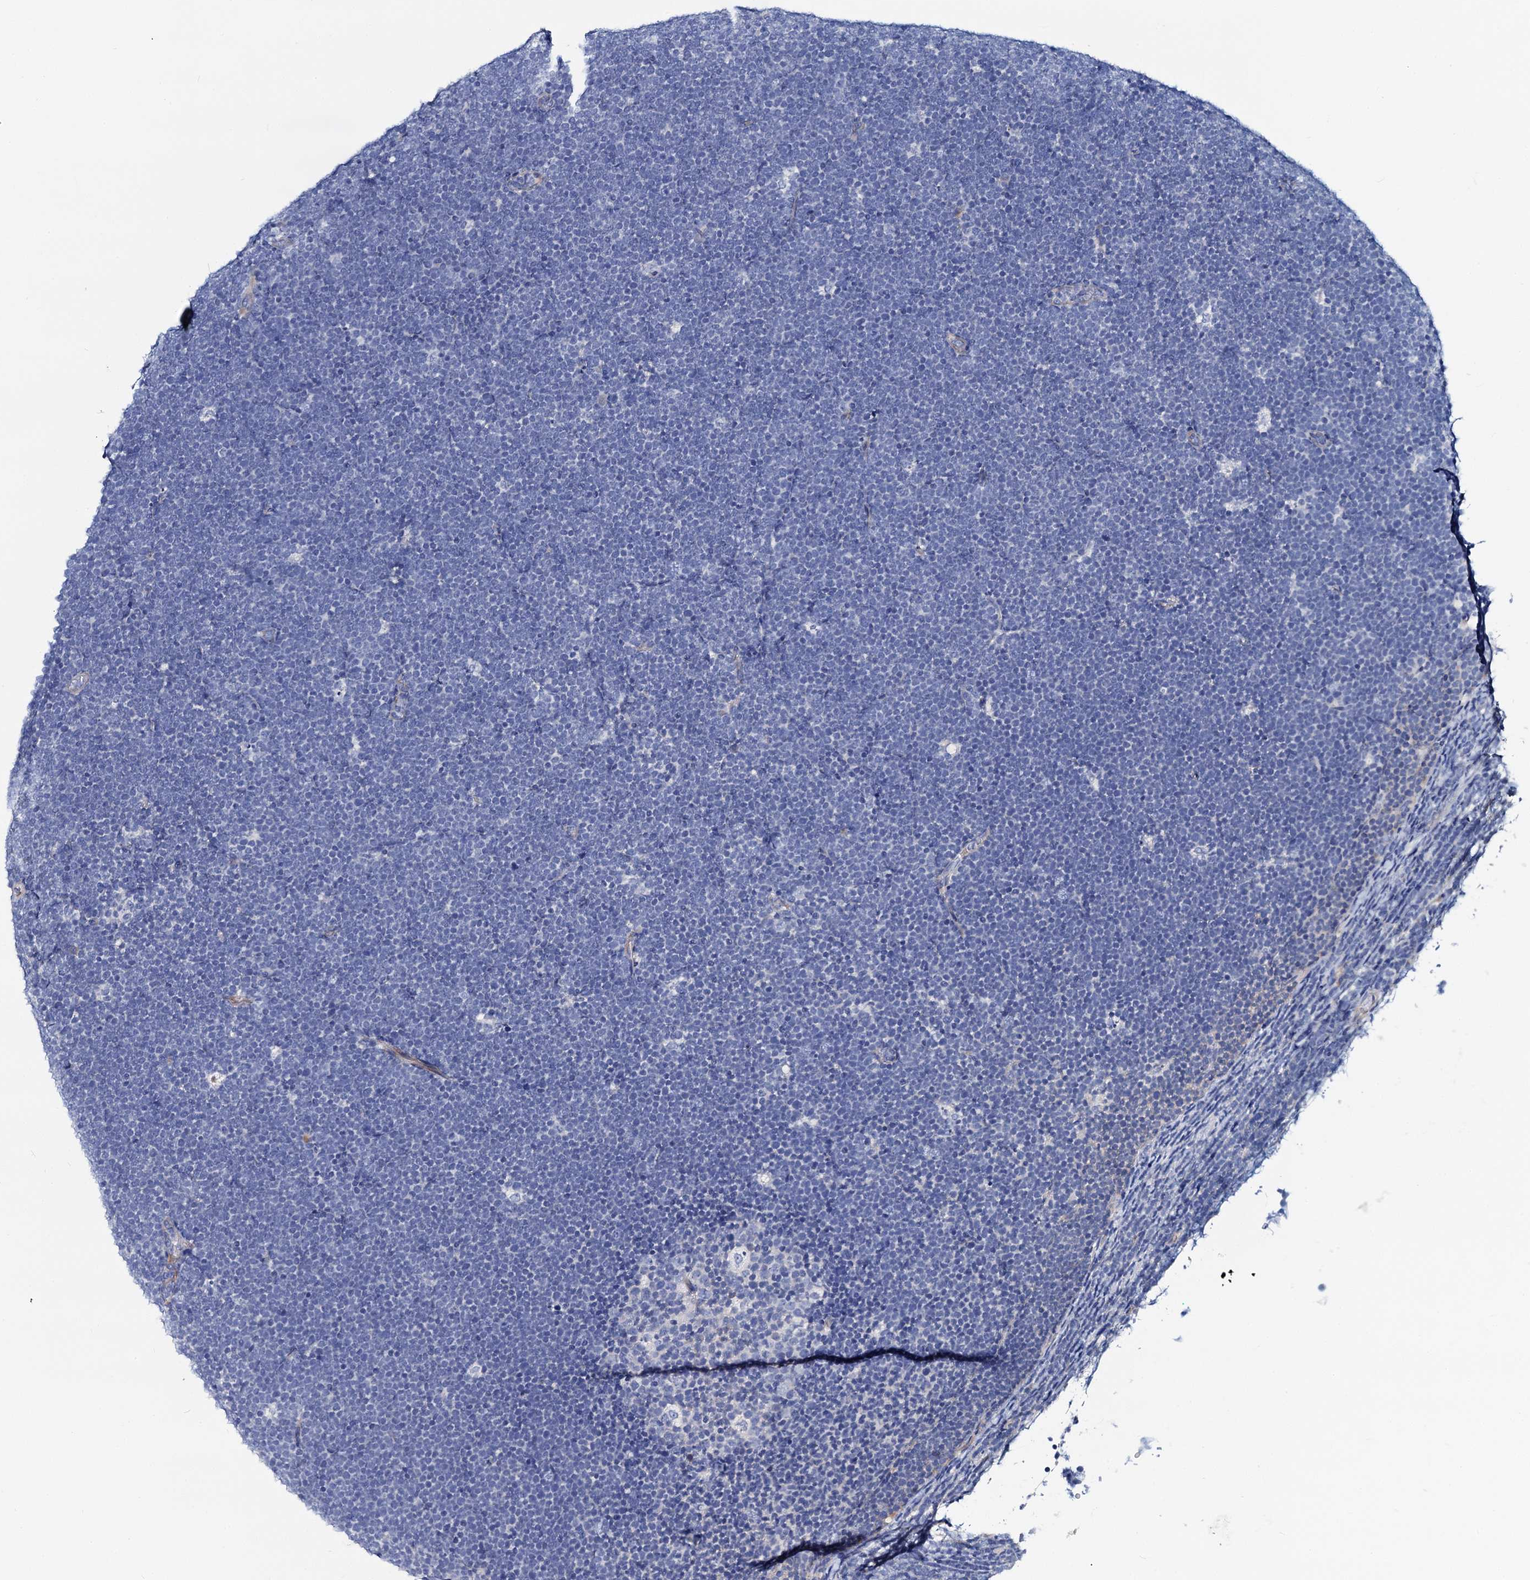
{"staining": {"intensity": "negative", "quantity": "none", "location": "none"}, "tissue": "lymphoma", "cell_type": "Tumor cells", "image_type": "cancer", "snomed": [{"axis": "morphology", "description": "Malignant lymphoma, non-Hodgkin's type, High grade"}, {"axis": "topography", "description": "Lymph node"}], "caption": "This image is of lymphoma stained with immunohistochemistry to label a protein in brown with the nuclei are counter-stained blue. There is no staining in tumor cells. The staining is performed using DAB (3,3'-diaminobenzidine) brown chromogen with nuclei counter-stained in using hematoxylin.", "gene": "DYDC2", "patient": {"sex": "male", "age": 13}}